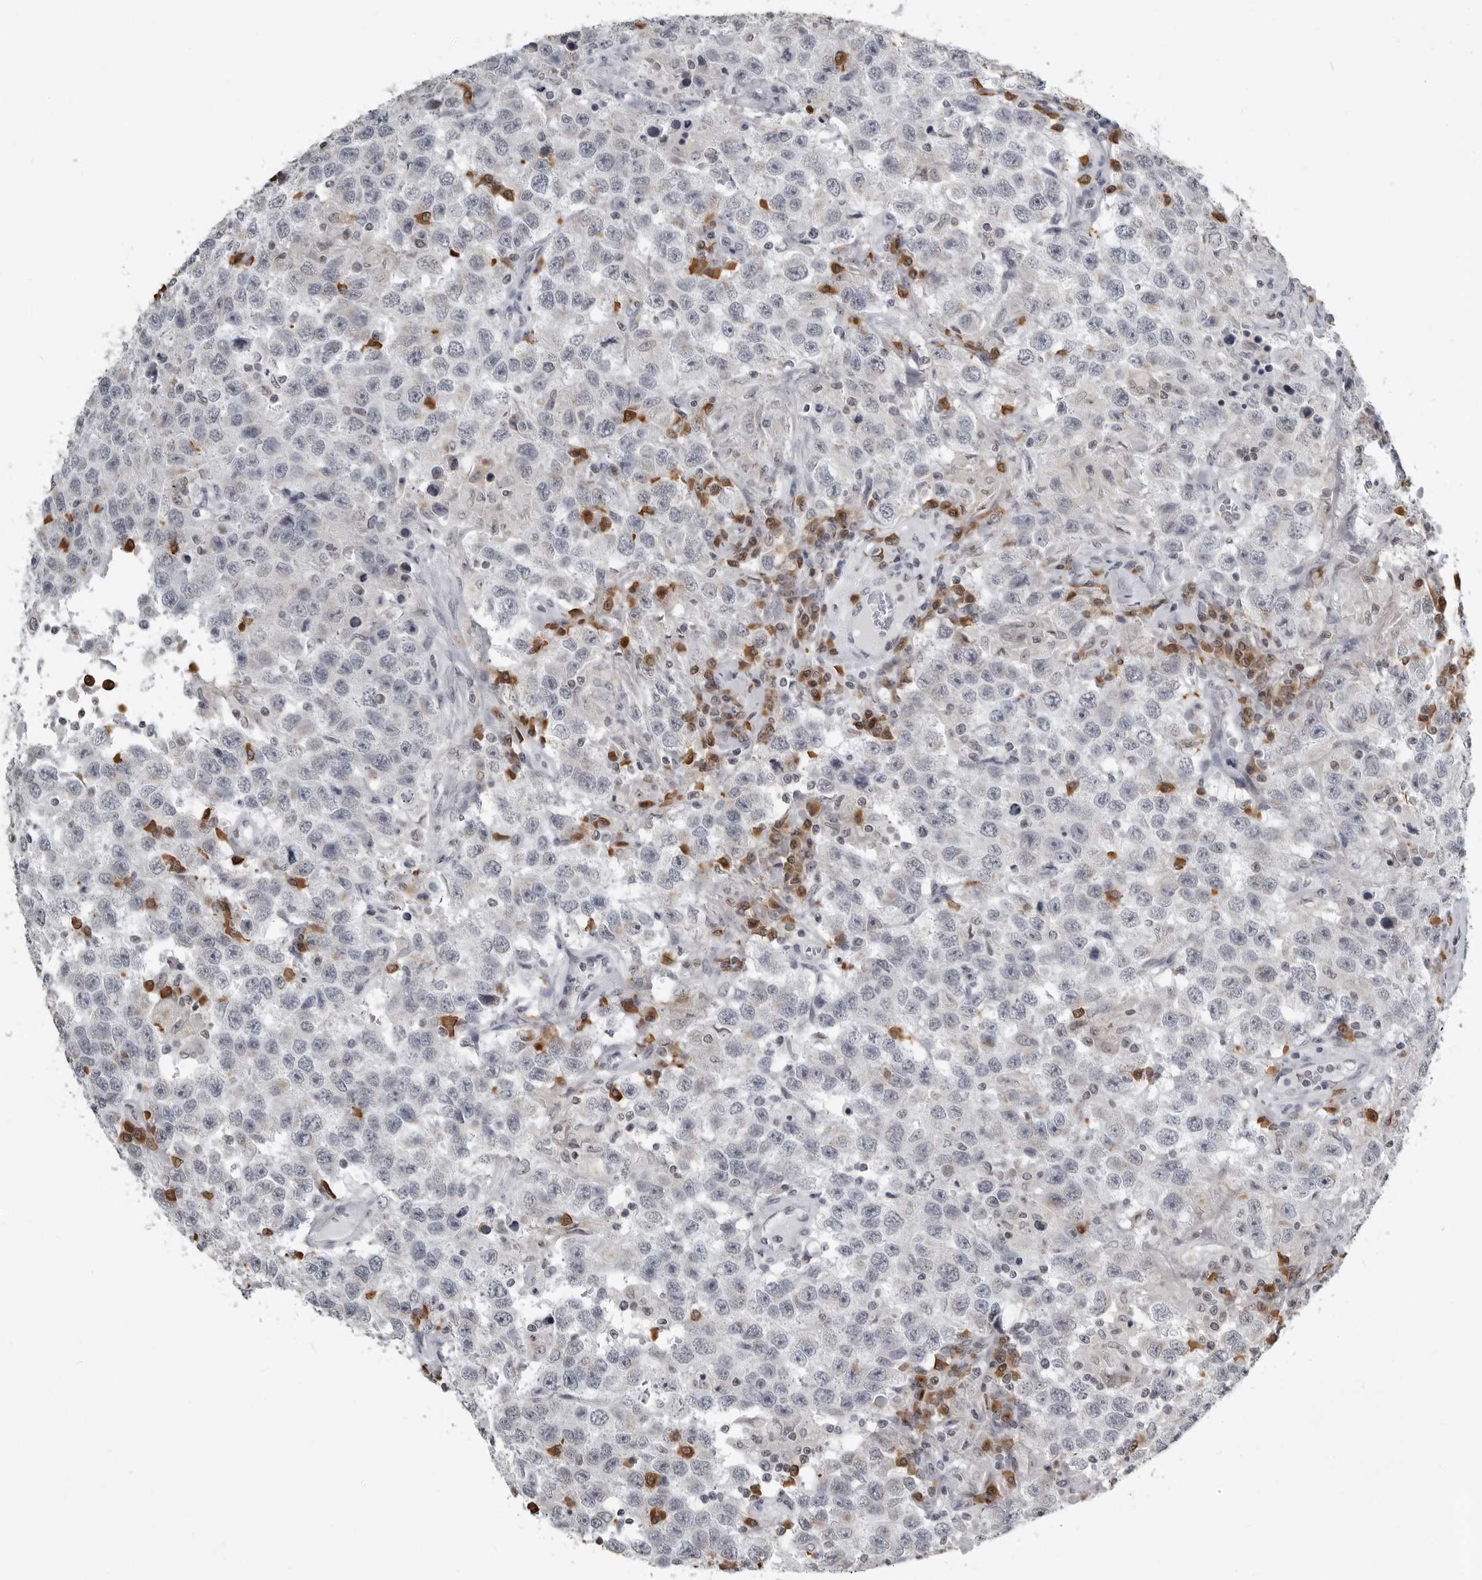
{"staining": {"intensity": "negative", "quantity": "none", "location": "none"}, "tissue": "testis cancer", "cell_type": "Tumor cells", "image_type": "cancer", "snomed": [{"axis": "morphology", "description": "Seminoma, NOS"}, {"axis": "topography", "description": "Testis"}], "caption": "Tumor cells are negative for protein expression in human seminoma (testis).", "gene": "RTCA", "patient": {"sex": "male", "age": 41}}